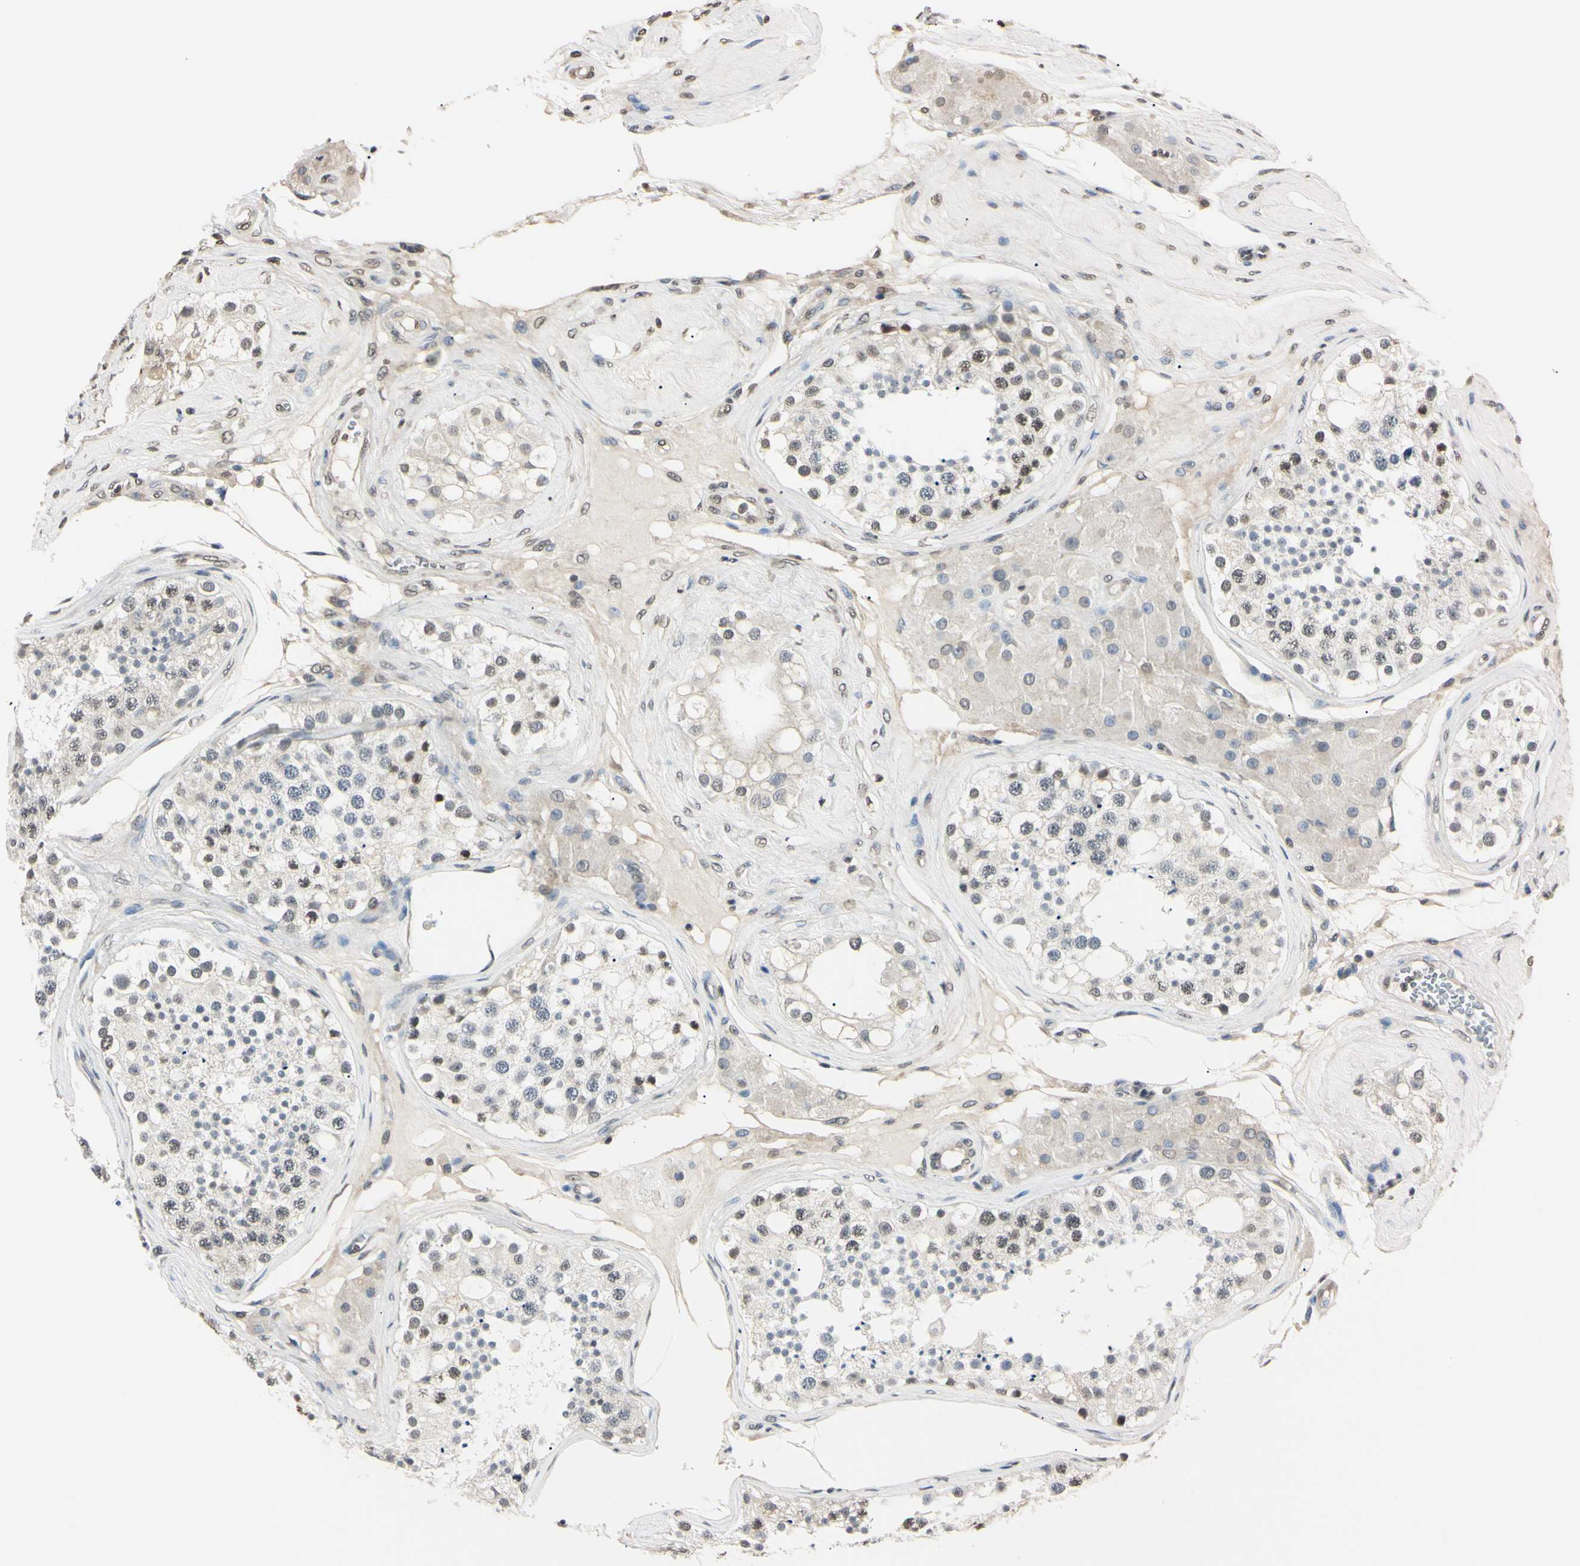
{"staining": {"intensity": "strong", "quantity": "25%-75%", "location": "nuclear"}, "tissue": "testis", "cell_type": "Cells in seminiferous ducts", "image_type": "normal", "snomed": [{"axis": "morphology", "description": "Normal tissue, NOS"}, {"axis": "topography", "description": "Testis"}], "caption": "A high amount of strong nuclear positivity is present in about 25%-75% of cells in seminiferous ducts in benign testis. (IHC, brightfield microscopy, high magnification).", "gene": "CDC45", "patient": {"sex": "male", "age": 68}}